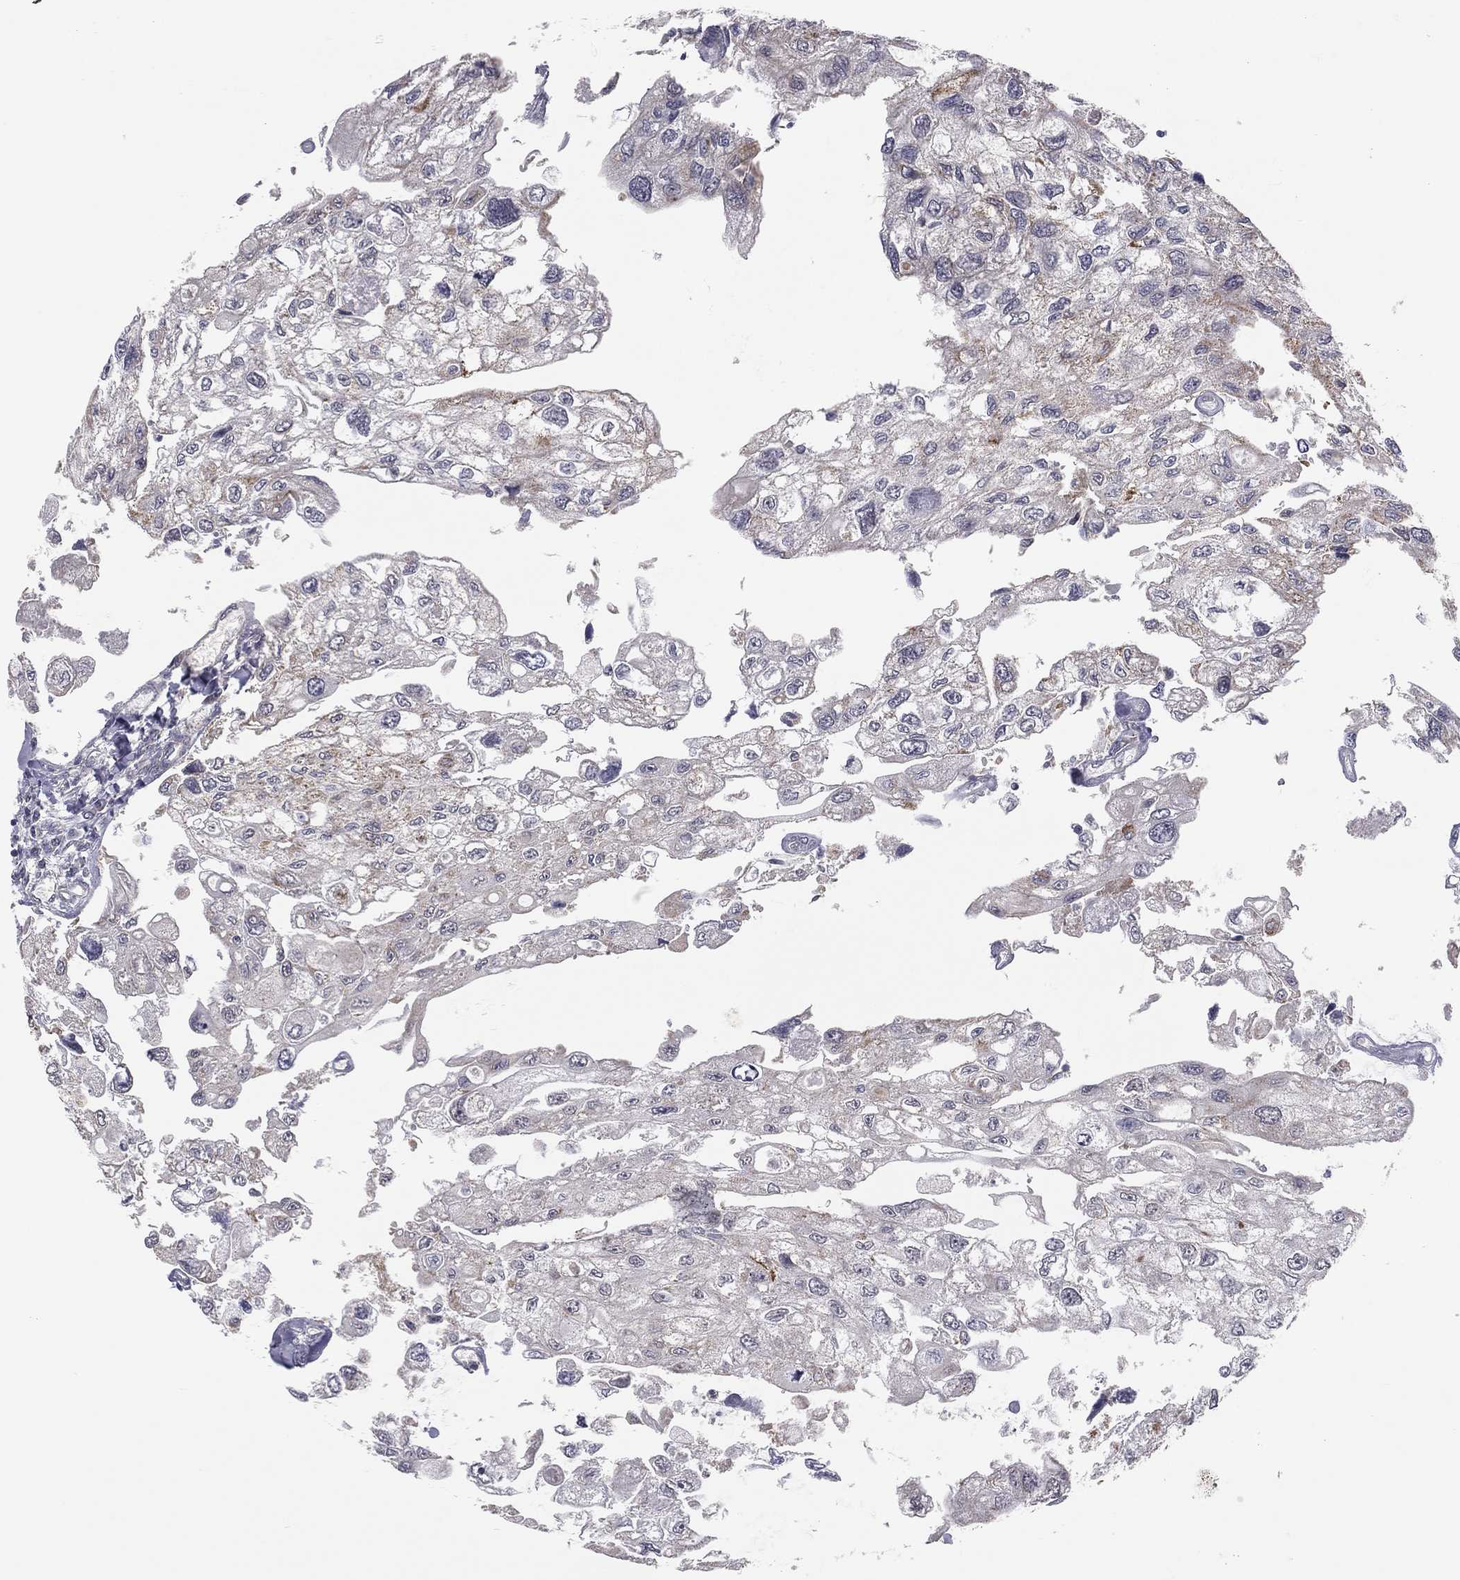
{"staining": {"intensity": "moderate", "quantity": "<25%", "location": "cytoplasmic/membranous"}, "tissue": "urothelial cancer", "cell_type": "Tumor cells", "image_type": "cancer", "snomed": [{"axis": "morphology", "description": "Urothelial carcinoma, High grade"}, {"axis": "topography", "description": "Urinary bladder"}], "caption": "A histopathology image of human urothelial cancer stained for a protein demonstrates moderate cytoplasmic/membranous brown staining in tumor cells. (DAB (3,3'-diaminobenzidine) = brown stain, brightfield microscopy at high magnification).", "gene": "MRPL46", "patient": {"sex": "male", "age": 59}}